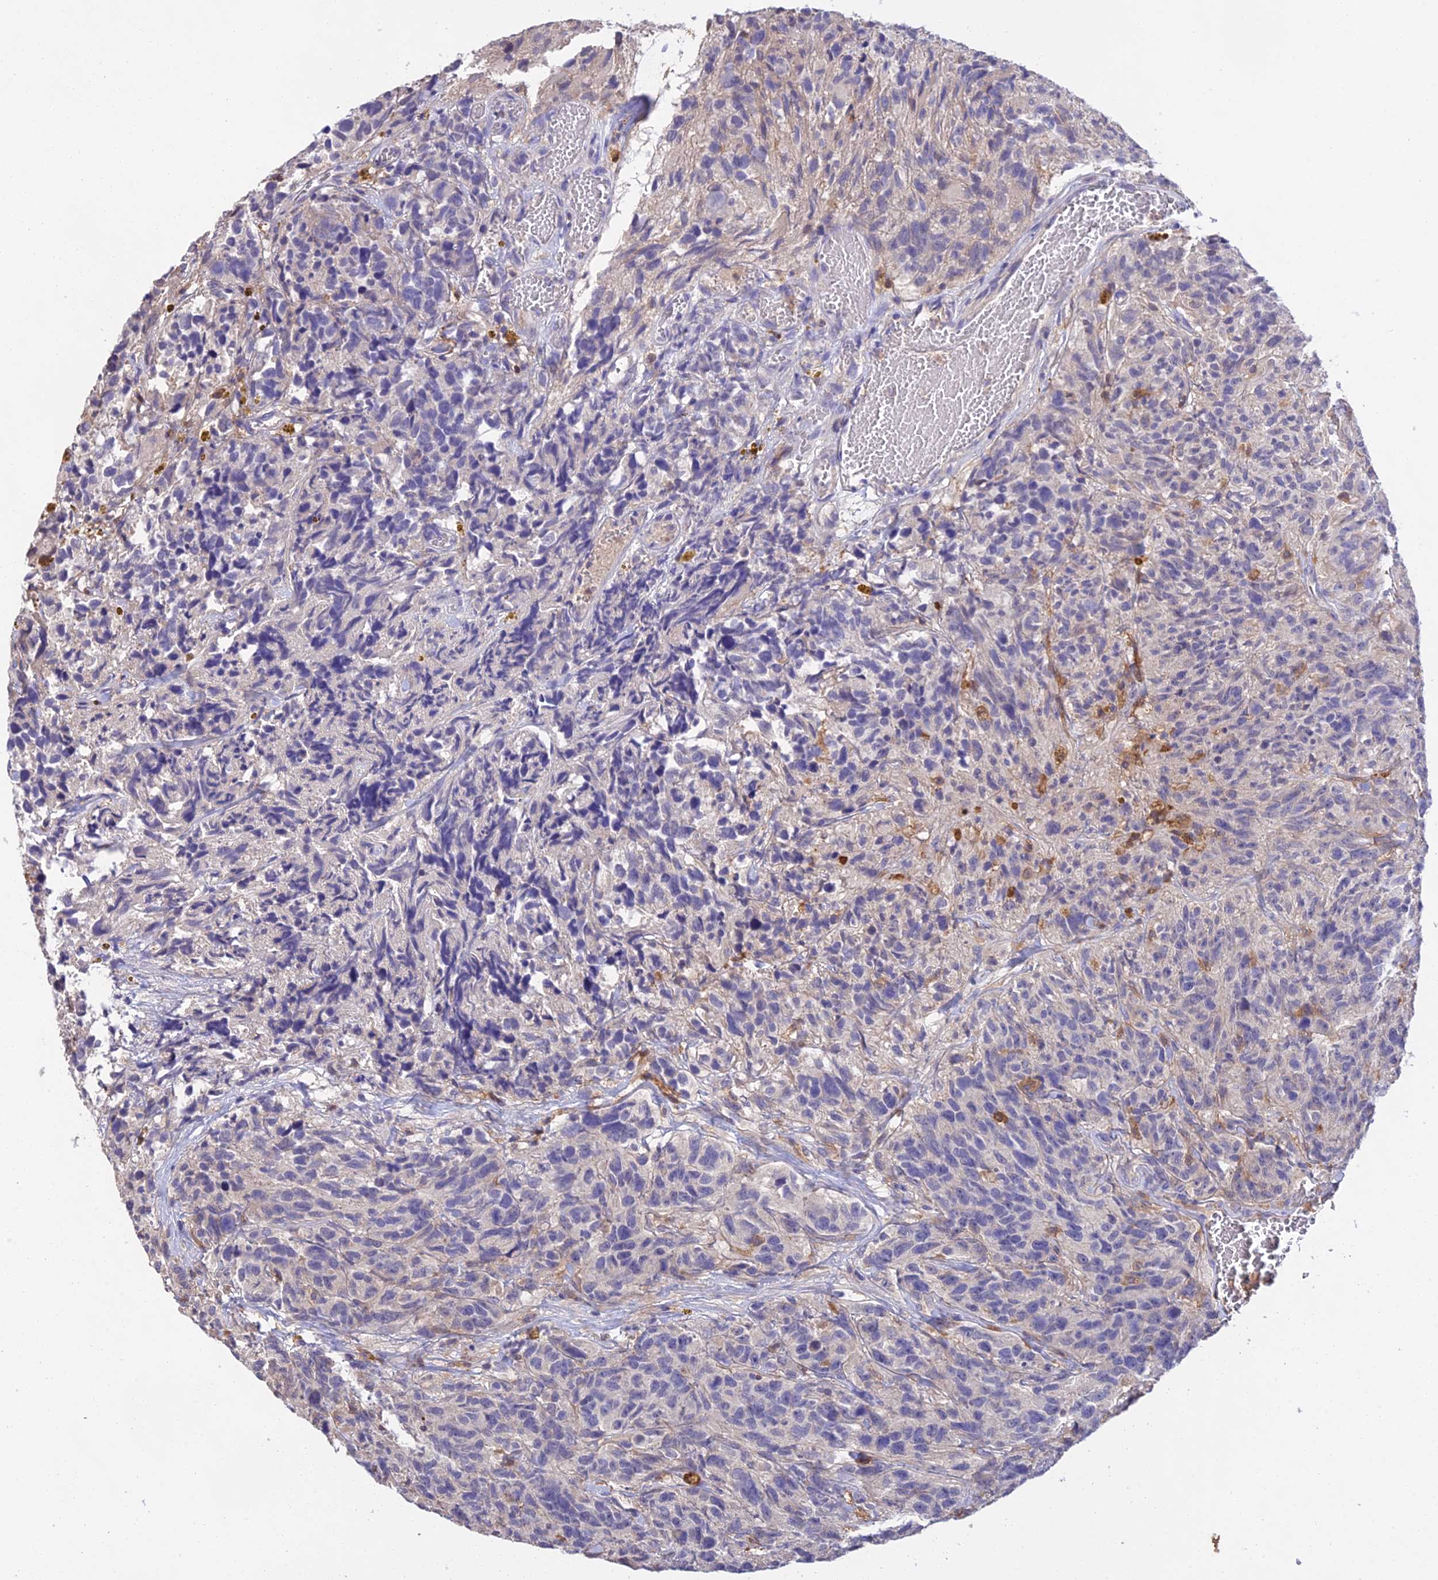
{"staining": {"intensity": "negative", "quantity": "none", "location": "none"}, "tissue": "glioma", "cell_type": "Tumor cells", "image_type": "cancer", "snomed": [{"axis": "morphology", "description": "Glioma, malignant, High grade"}, {"axis": "topography", "description": "Brain"}], "caption": "Immunohistochemistry image of human malignant glioma (high-grade) stained for a protein (brown), which displays no staining in tumor cells.", "gene": "FBP1", "patient": {"sex": "male", "age": 69}}